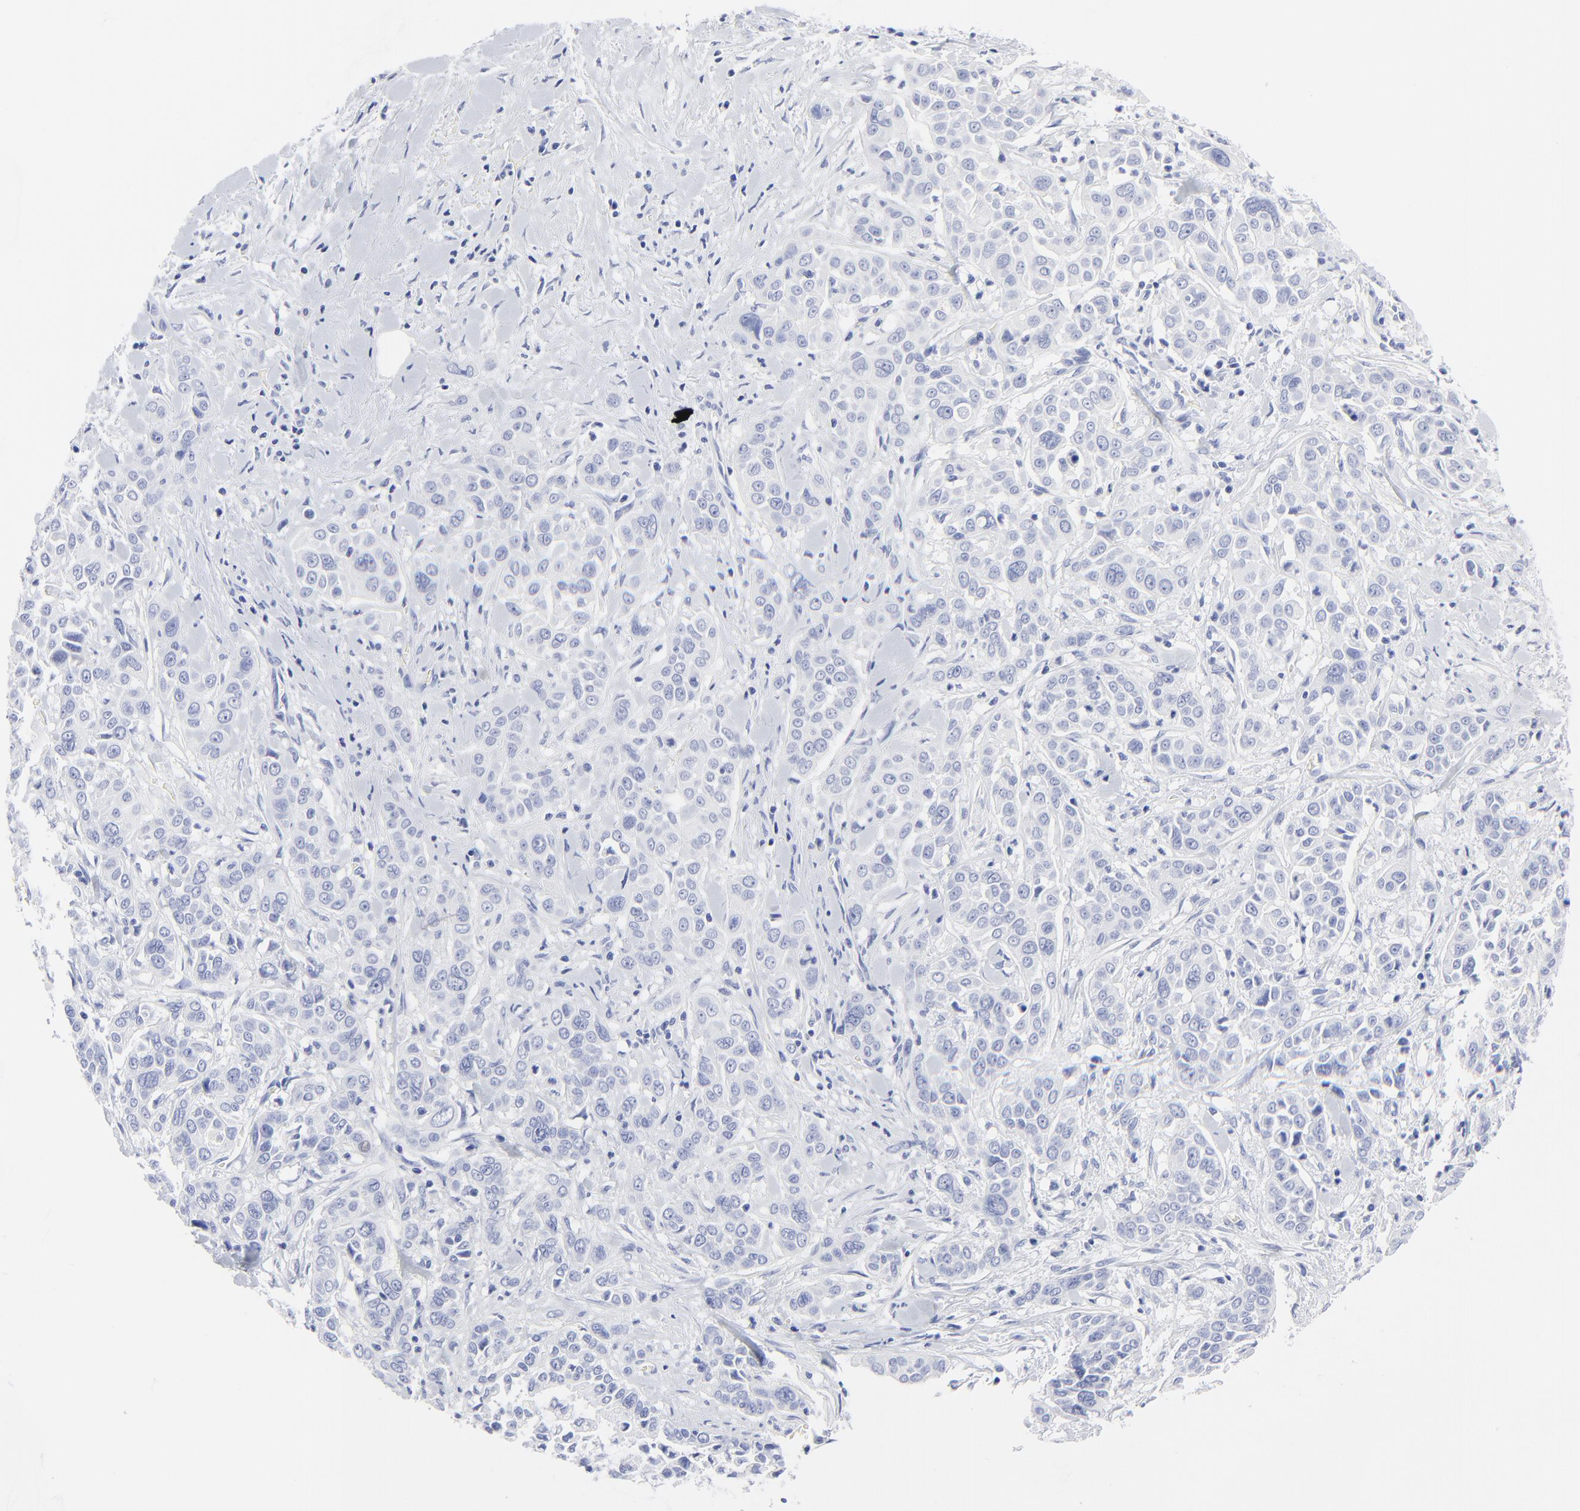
{"staining": {"intensity": "negative", "quantity": "none", "location": "none"}, "tissue": "pancreatic cancer", "cell_type": "Tumor cells", "image_type": "cancer", "snomed": [{"axis": "morphology", "description": "Adenocarcinoma, NOS"}, {"axis": "topography", "description": "Pancreas"}], "caption": "The micrograph demonstrates no staining of tumor cells in pancreatic cancer. (Brightfield microscopy of DAB (3,3'-diaminobenzidine) immunohistochemistry at high magnification).", "gene": "PSD3", "patient": {"sex": "female", "age": 52}}